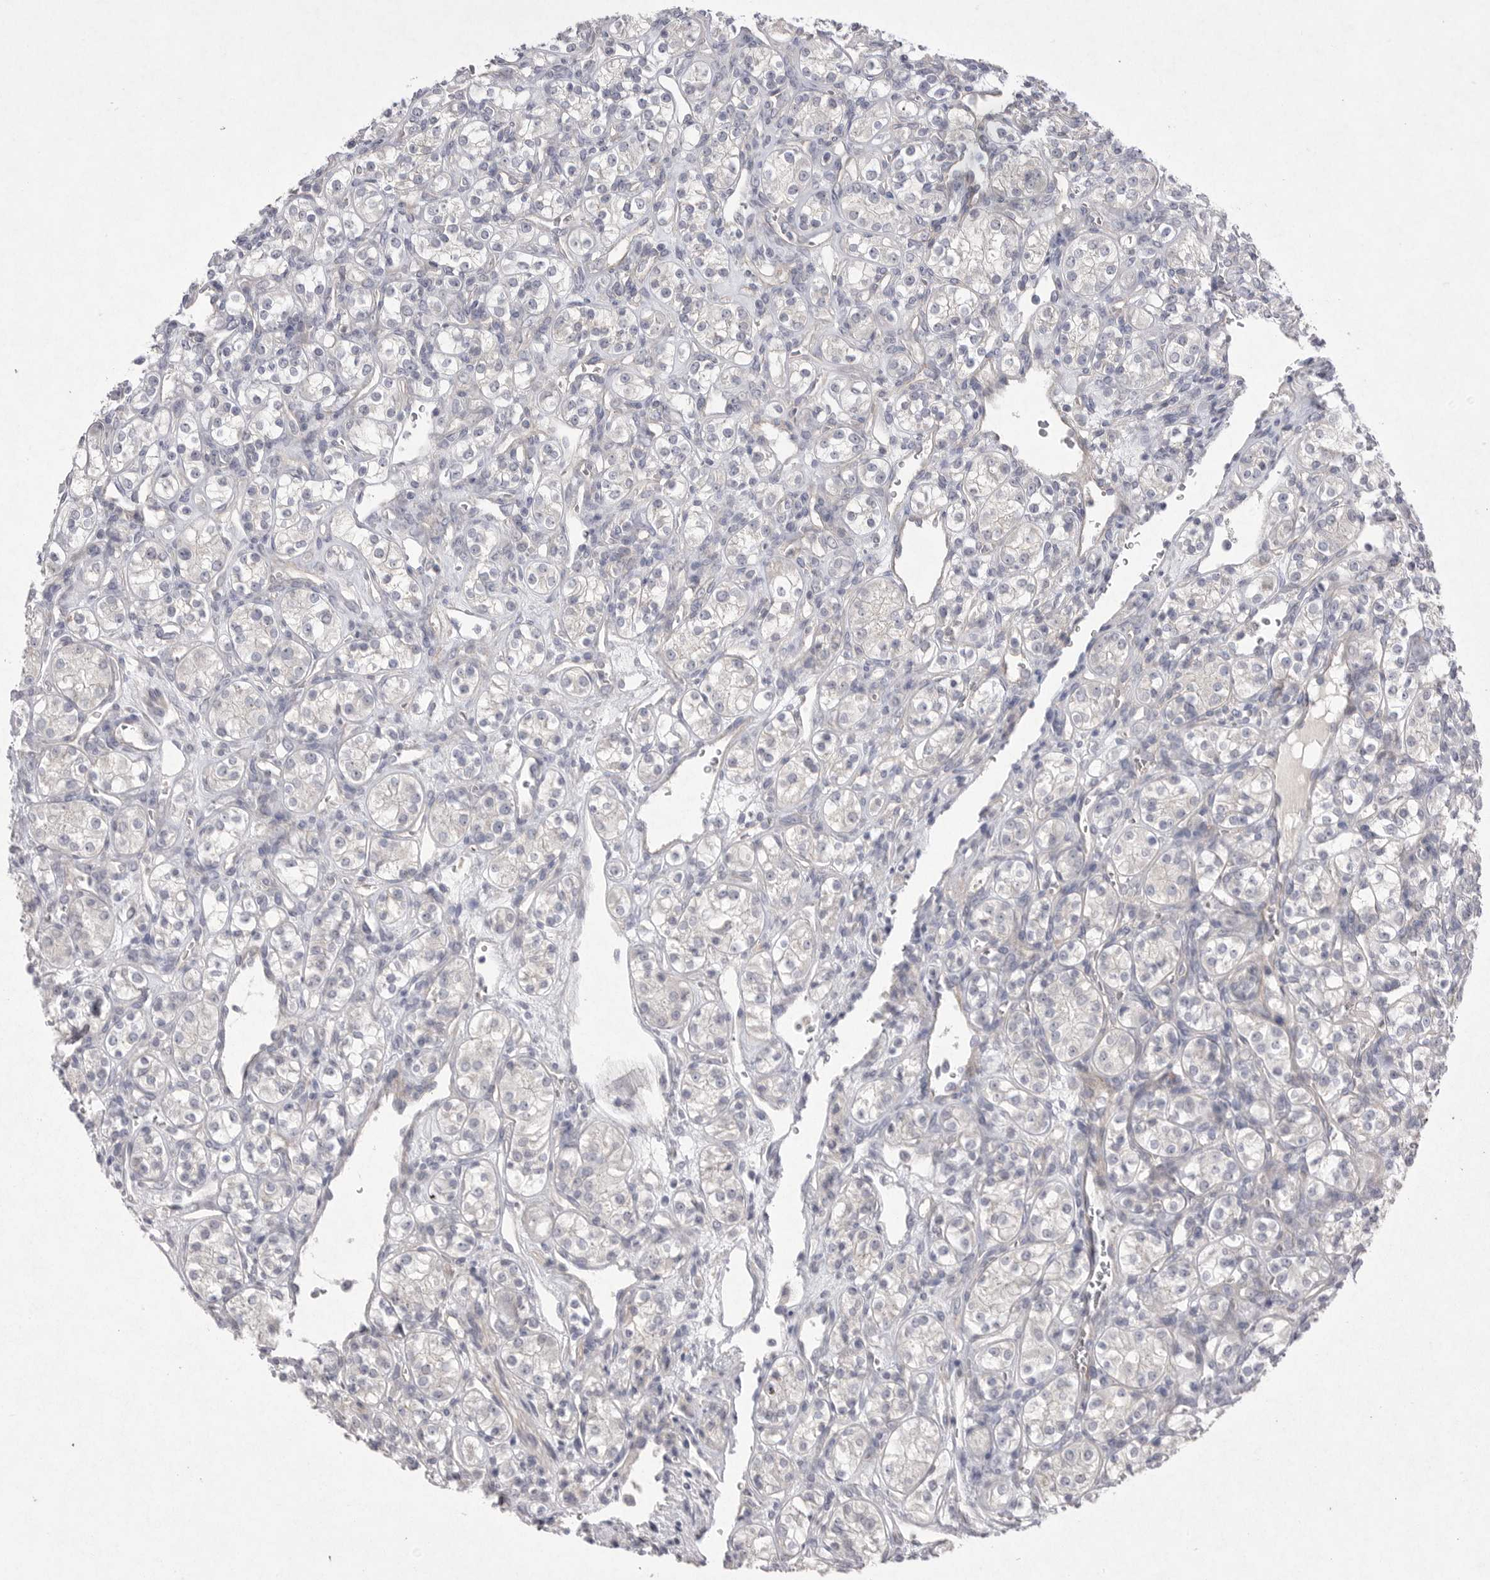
{"staining": {"intensity": "negative", "quantity": "none", "location": "none"}, "tissue": "renal cancer", "cell_type": "Tumor cells", "image_type": "cancer", "snomed": [{"axis": "morphology", "description": "Adenocarcinoma, NOS"}, {"axis": "topography", "description": "Kidney"}], "caption": "Renal adenocarcinoma stained for a protein using immunohistochemistry (IHC) reveals no positivity tumor cells.", "gene": "VANGL2", "patient": {"sex": "male", "age": 77}}